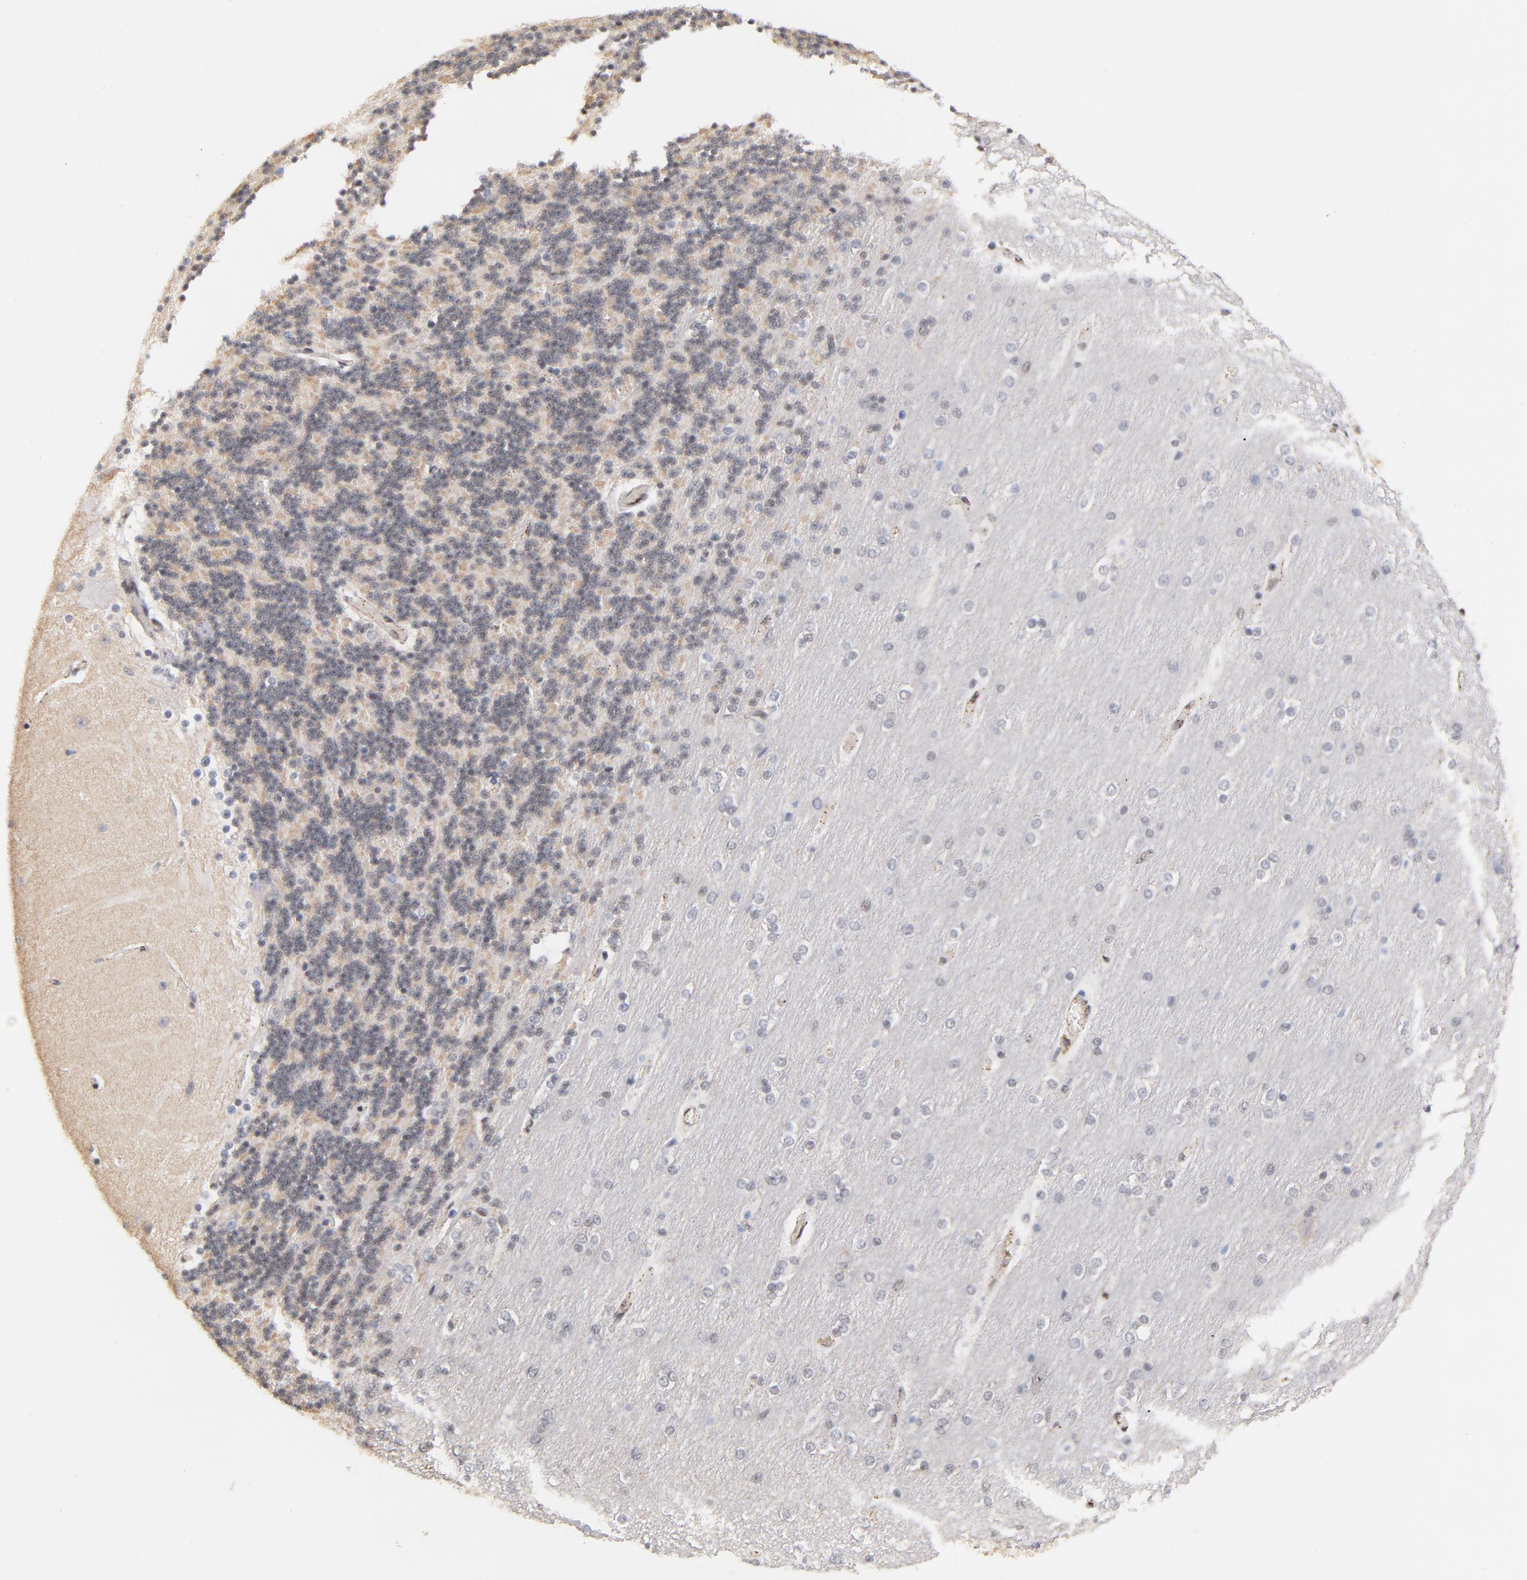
{"staining": {"intensity": "weak", "quantity": ">75%", "location": "nuclear"}, "tissue": "cerebellum", "cell_type": "Cells in granular layer", "image_type": "normal", "snomed": [{"axis": "morphology", "description": "Normal tissue, NOS"}, {"axis": "topography", "description": "Cerebellum"}], "caption": "Immunohistochemical staining of unremarkable cerebellum displays >75% levels of weak nuclear protein staining in approximately >75% of cells in granular layer.", "gene": "GABPA", "patient": {"sex": "female", "age": 54}}